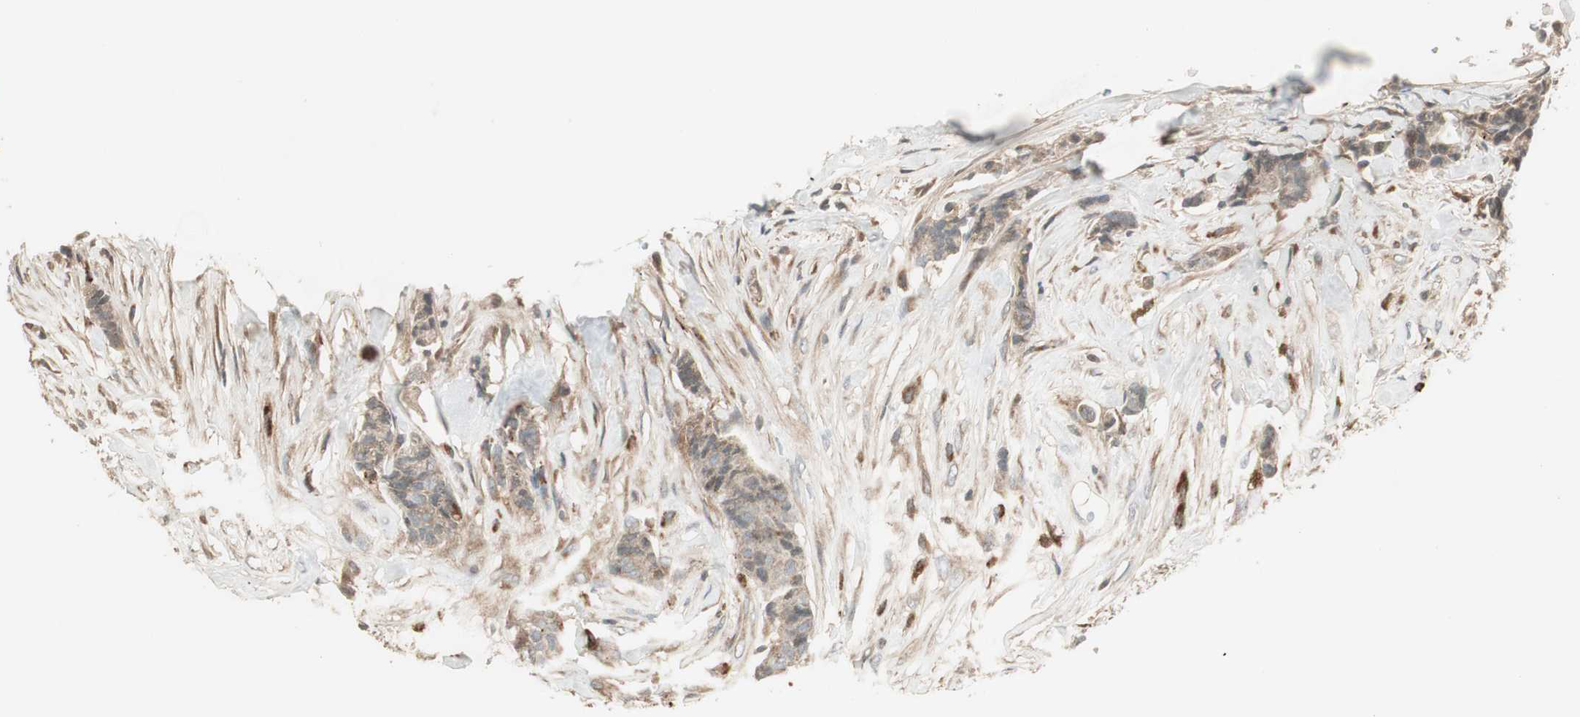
{"staining": {"intensity": "negative", "quantity": "none", "location": "none"}, "tissue": "breast cancer", "cell_type": "Tumor cells", "image_type": "cancer", "snomed": [{"axis": "morphology", "description": "Duct carcinoma"}, {"axis": "topography", "description": "Breast"}], "caption": "Protein analysis of breast invasive ductal carcinoma shows no significant positivity in tumor cells.", "gene": "SFRP1", "patient": {"sex": "female", "age": 40}}